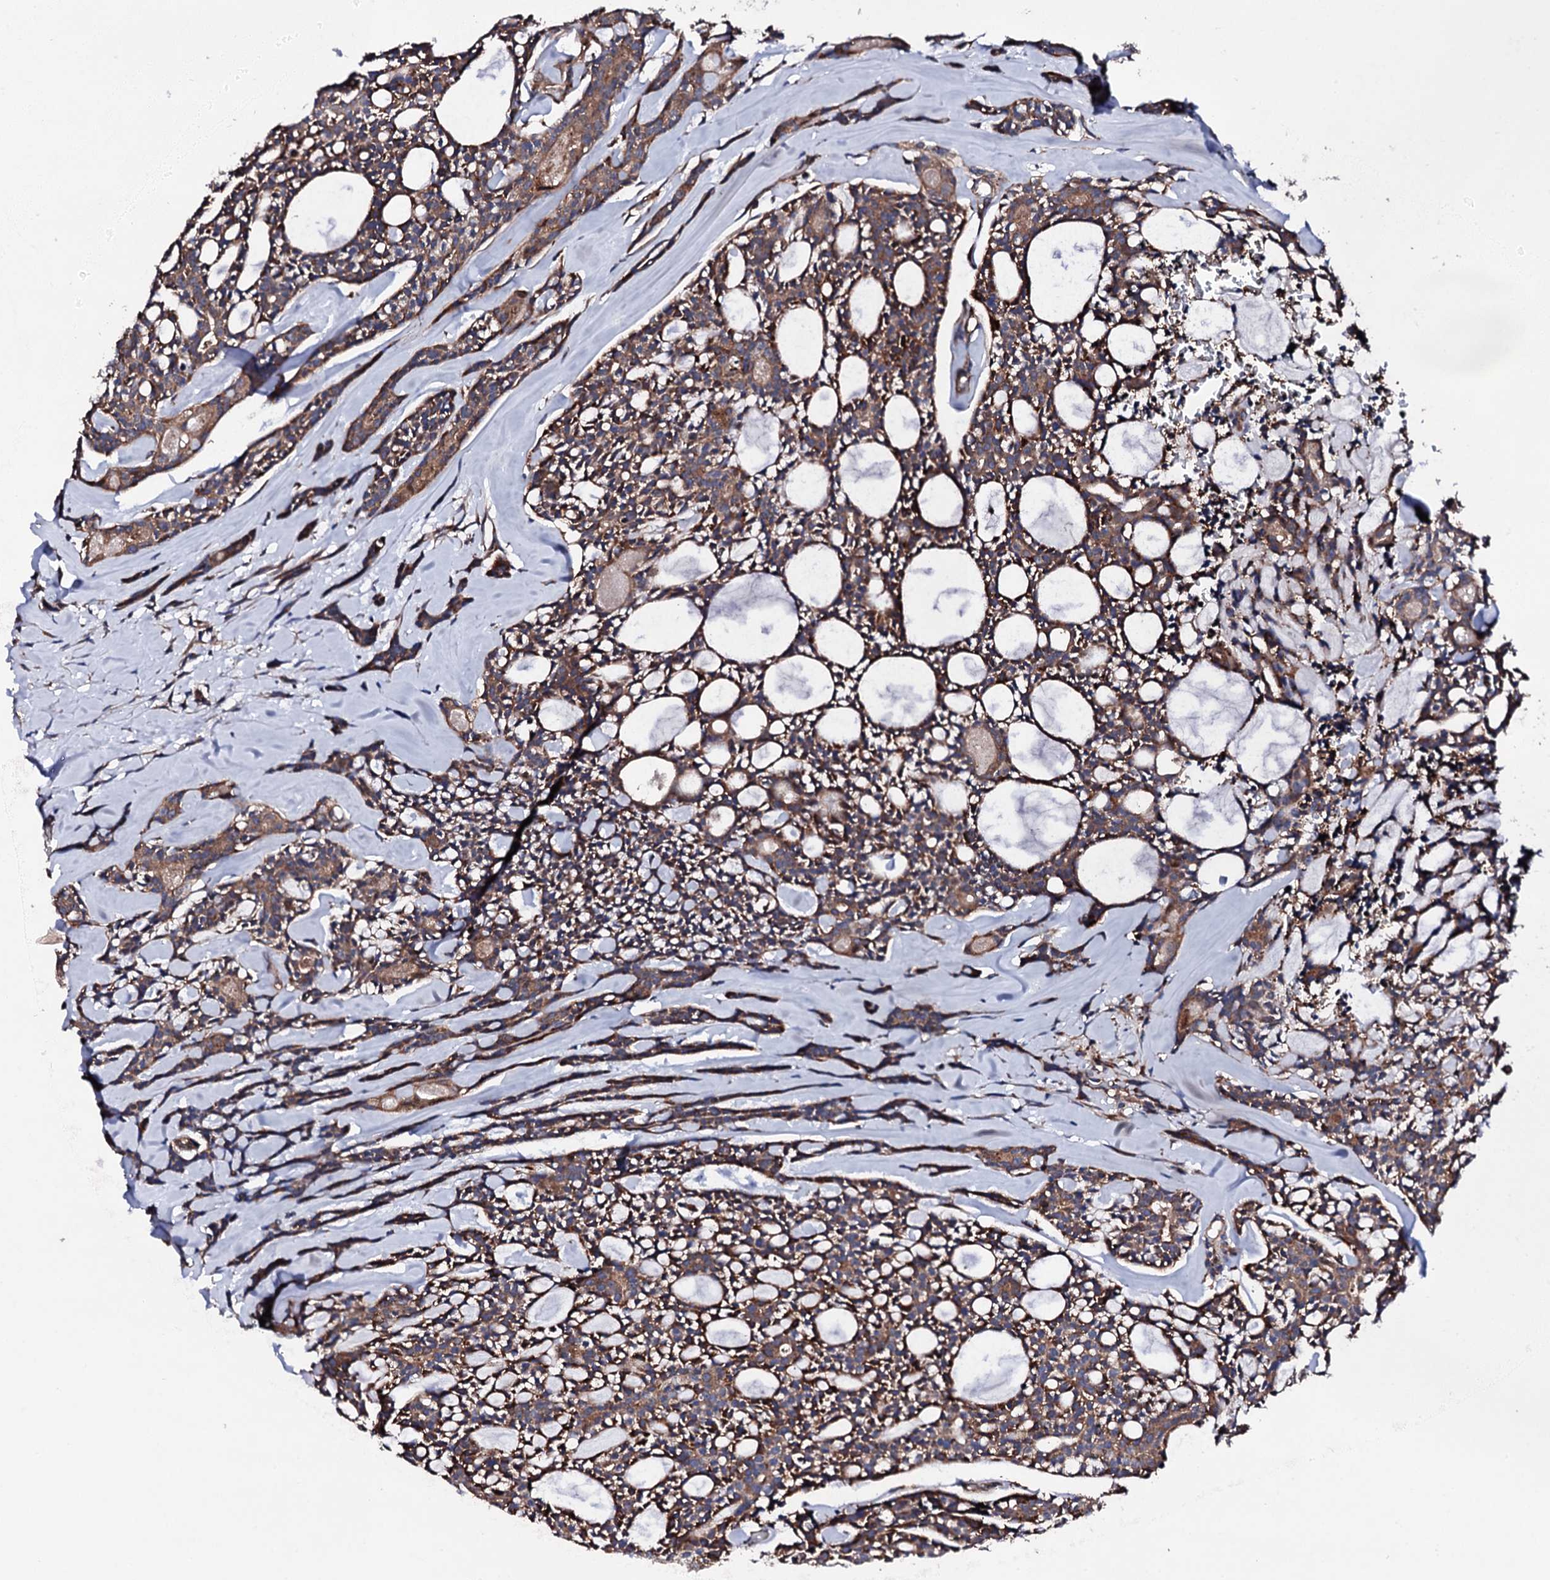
{"staining": {"intensity": "moderate", "quantity": ">75%", "location": "cytoplasmic/membranous"}, "tissue": "head and neck cancer", "cell_type": "Tumor cells", "image_type": "cancer", "snomed": [{"axis": "morphology", "description": "Adenocarcinoma, NOS"}, {"axis": "topography", "description": "Salivary gland"}, {"axis": "topography", "description": "Head-Neck"}], "caption": "Adenocarcinoma (head and neck) stained with IHC shows moderate cytoplasmic/membranous staining in about >75% of tumor cells.", "gene": "LIPT2", "patient": {"sex": "male", "age": 55}}